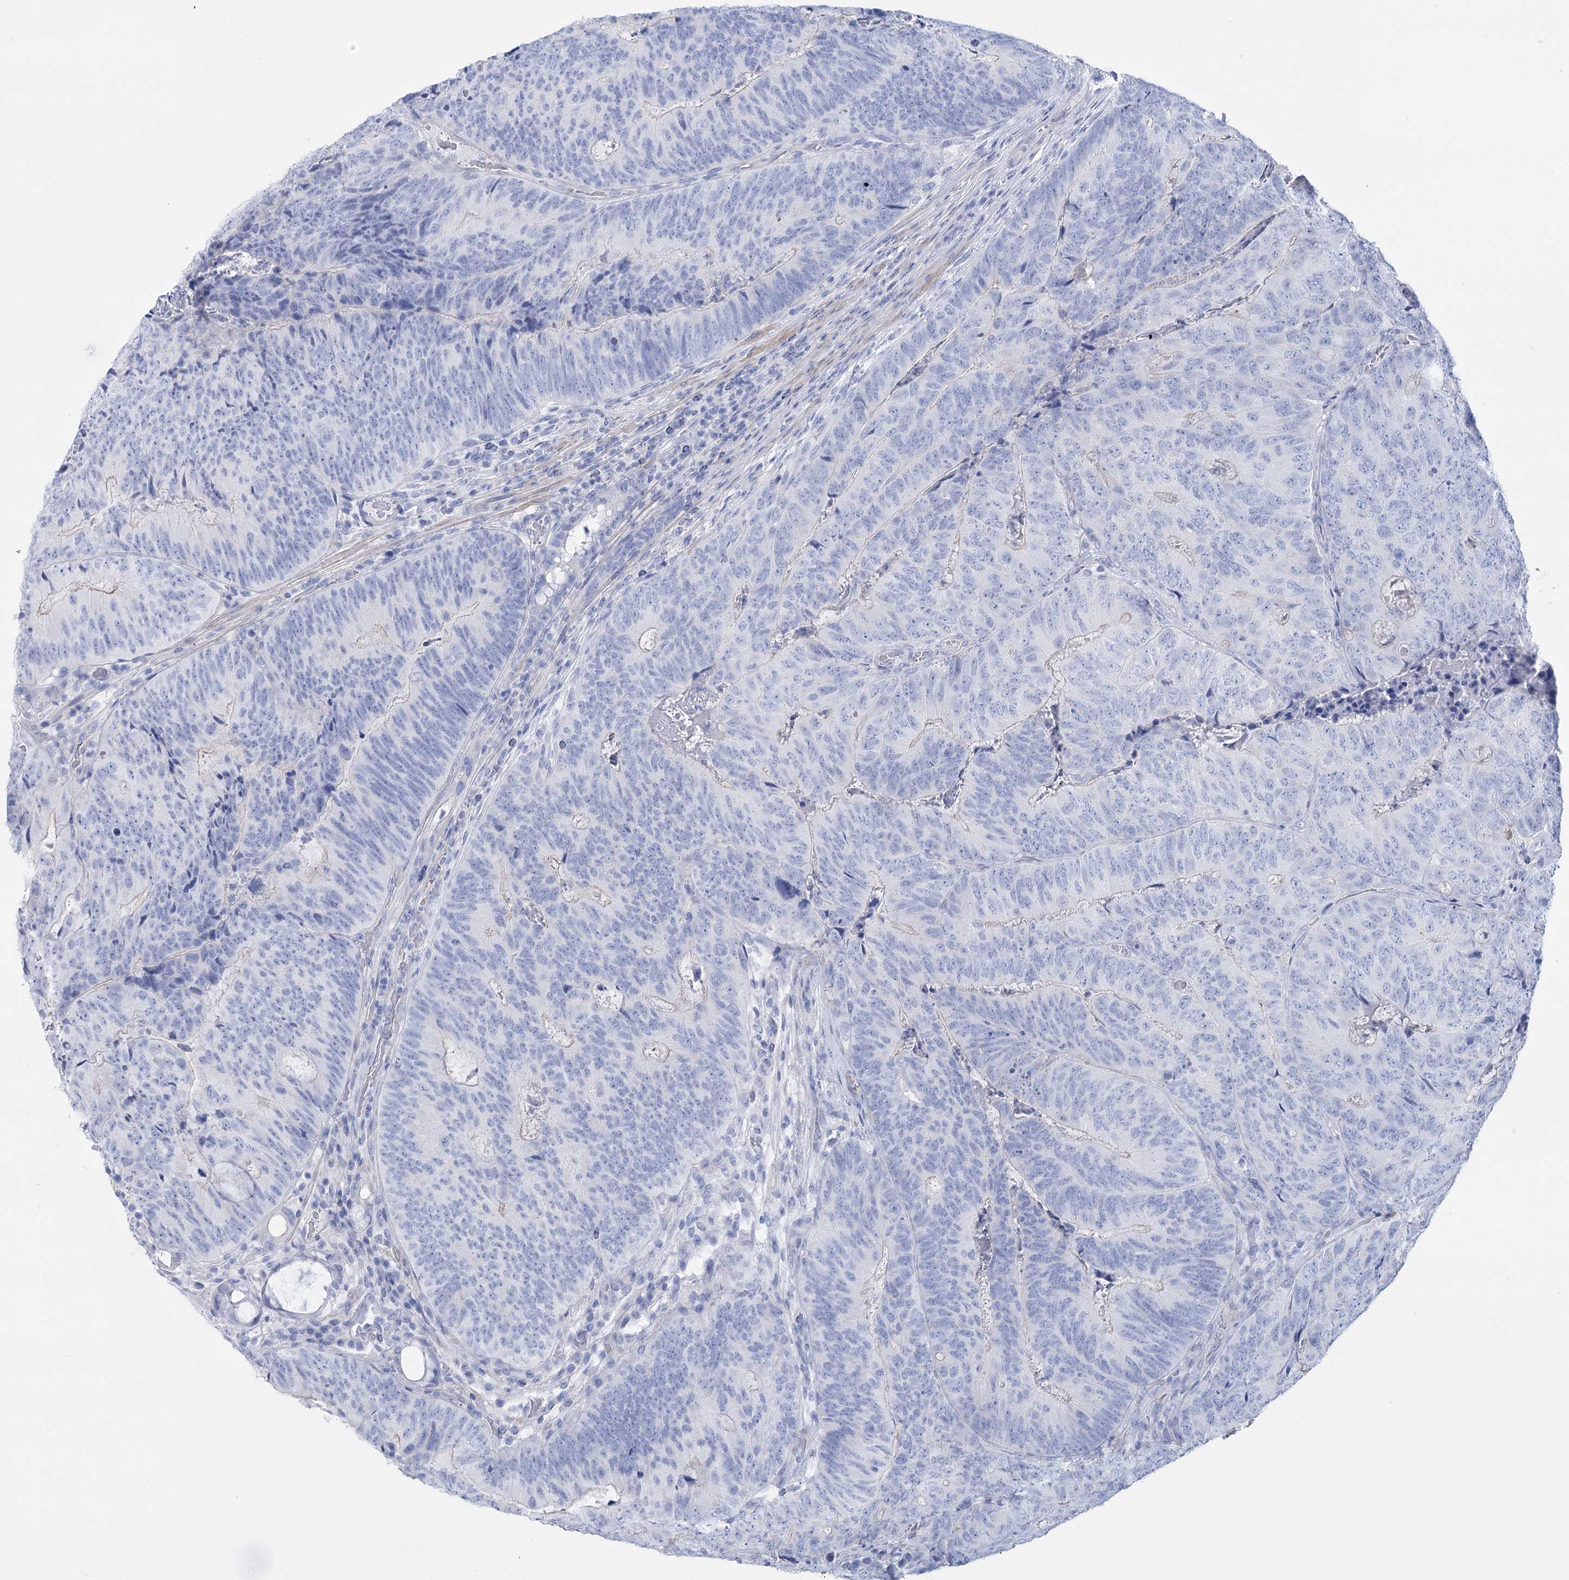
{"staining": {"intensity": "negative", "quantity": "none", "location": "none"}, "tissue": "colorectal cancer", "cell_type": "Tumor cells", "image_type": "cancer", "snomed": [{"axis": "morphology", "description": "Adenocarcinoma, NOS"}, {"axis": "topography", "description": "Colon"}], "caption": "Colorectal adenocarcinoma stained for a protein using IHC reveals no expression tumor cells.", "gene": "PCDHA1", "patient": {"sex": "female", "age": 67}}